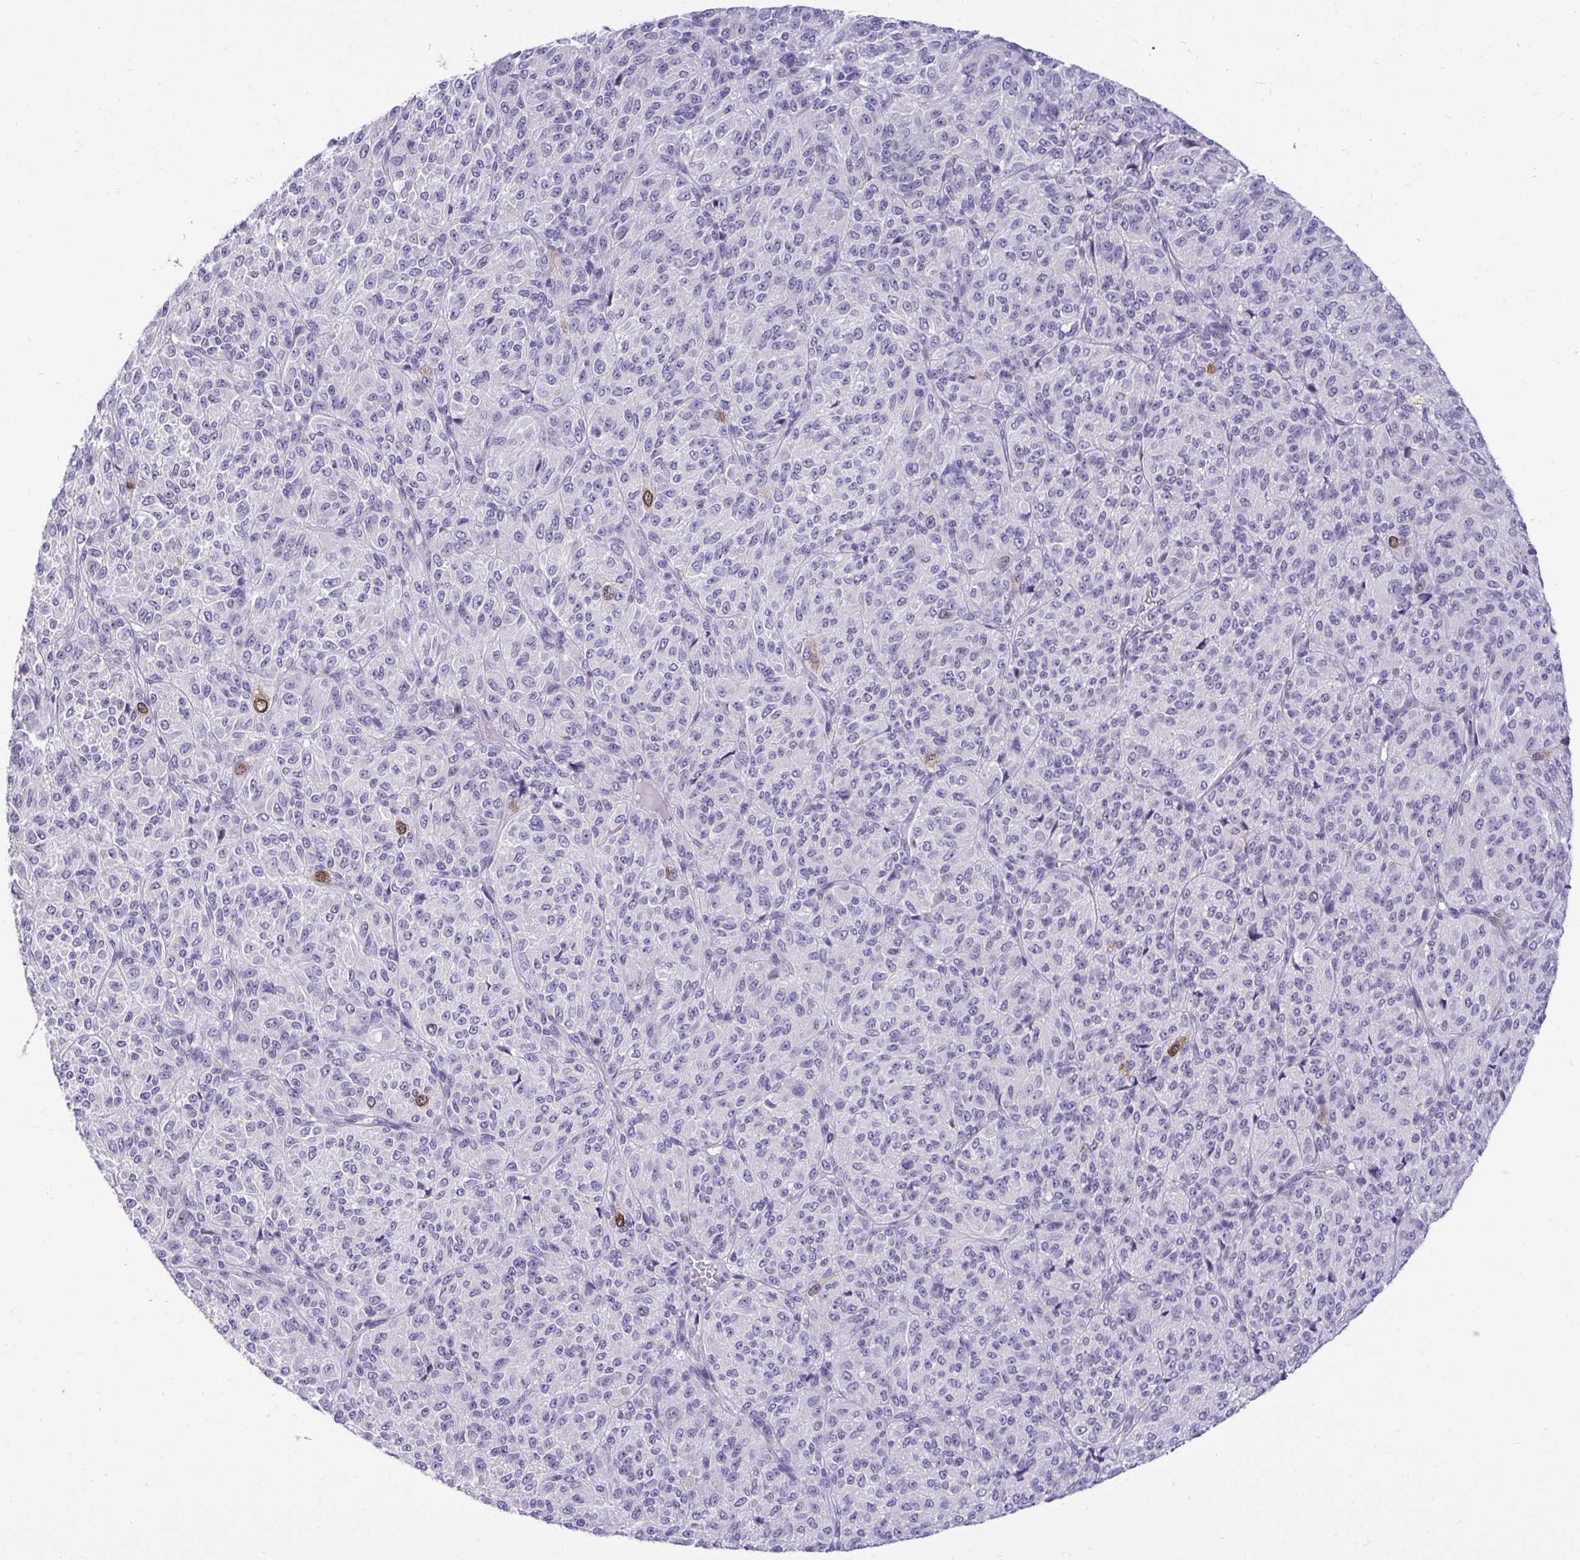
{"staining": {"intensity": "moderate", "quantity": "<25%", "location": "nuclear"}, "tissue": "melanoma", "cell_type": "Tumor cells", "image_type": "cancer", "snomed": [{"axis": "morphology", "description": "Malignant melanoma, Metastatic site"}, {"axis": "topography", "description": "Brain"}], "caption": "Protein expression analysis of human malignant melanoma (metastatic site) reveals moderate nuclear staining in about <25% of tumor cells. The staining is performed using DAB (3,3'-diaminobenzidine) brown chromogen to label protein expression. The nuclei are counter-stained blue using hematoxylin.", "gene": "CDC20", "patient": {"sex": "female", "age": 56}}